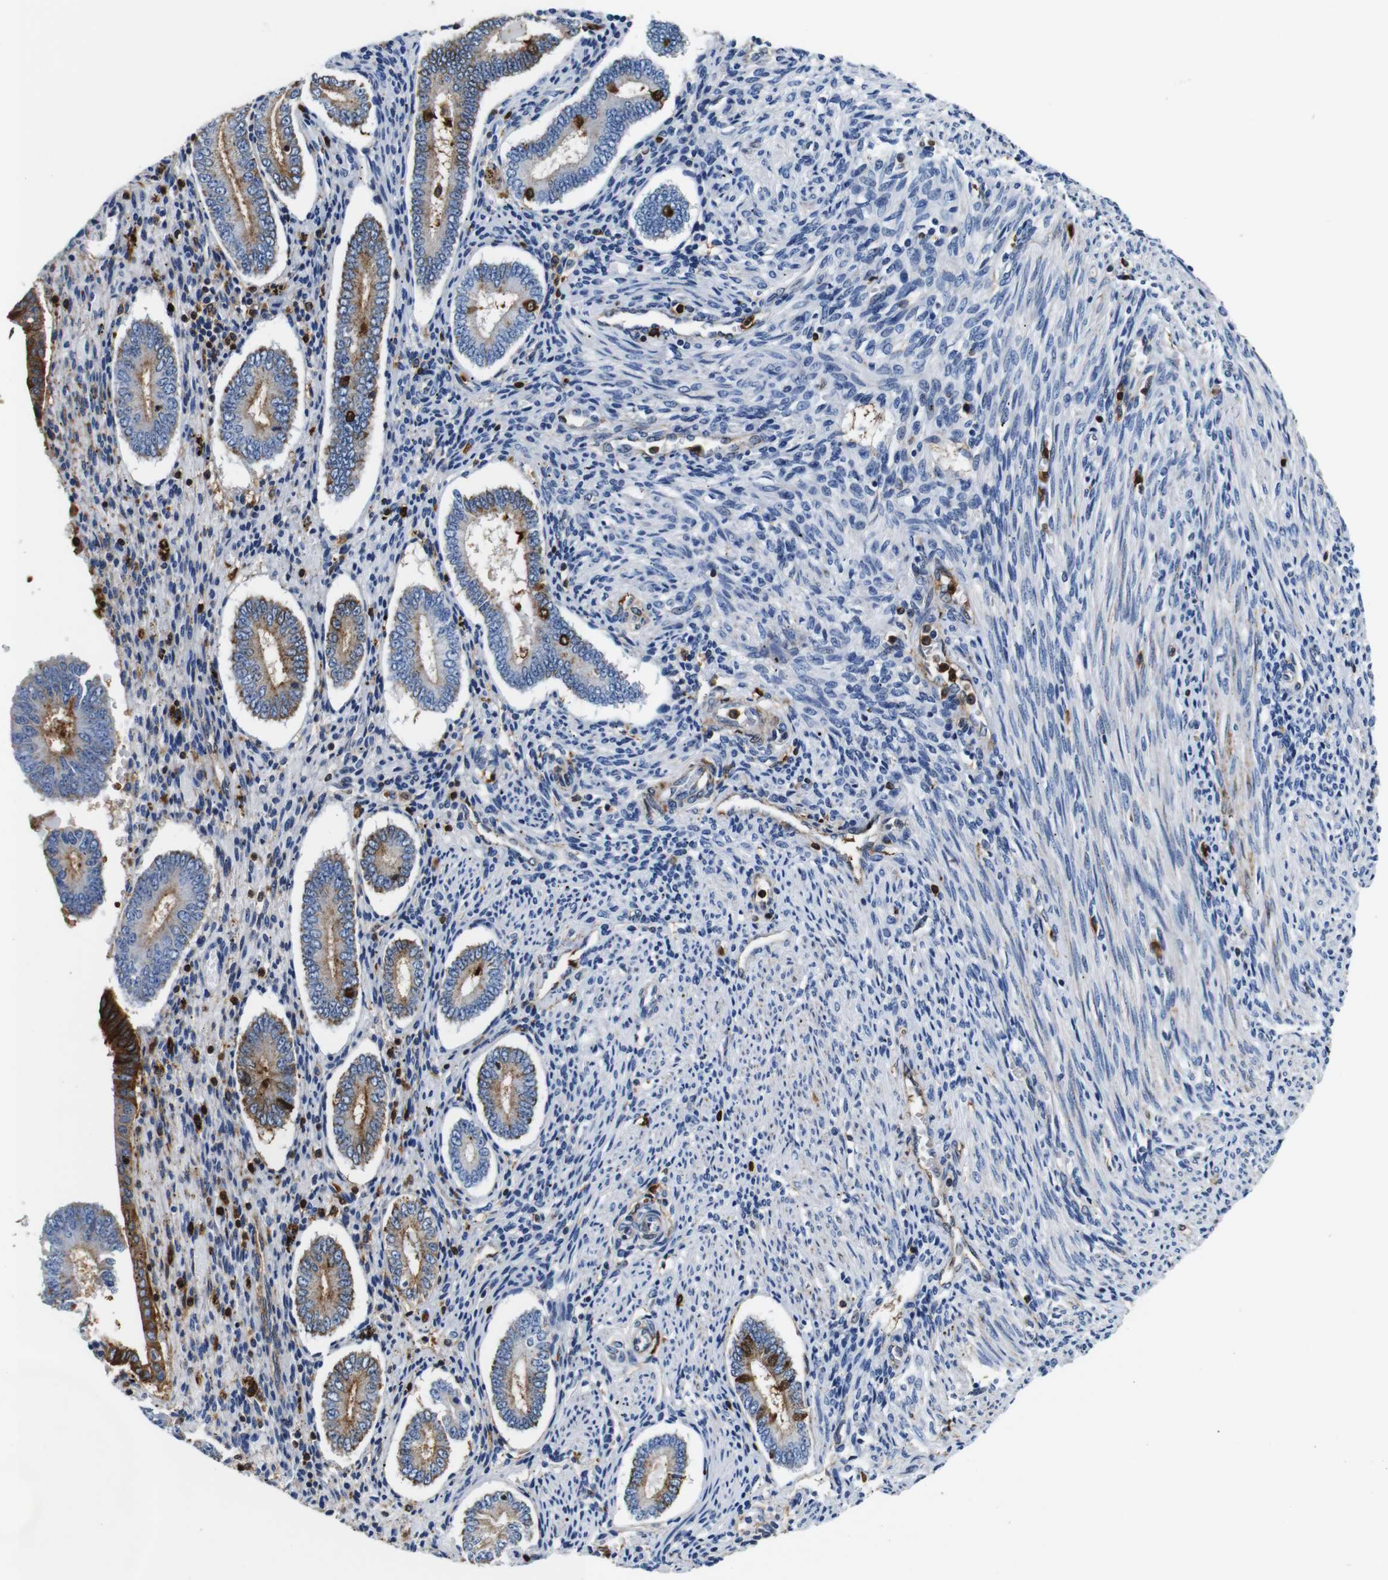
{"staining": {"intensity": "negative", "quantity": "none", "location": "none"}, "tissue": "endometrium", "cell_type": "Cells in endometrial stroma", "image_type": "normal", "snomed": [{"axis": "morphology", "description": "Normal tissue, NOS"}, {"axis": "topography", "description": "Endometrium"}], "caption": "This photomicrograph is of normal endometrium stained with immunohistochemistry (IHC) to label a protein in brown with the nuclei are counter-stained blue. There is no positivity in cells in endometrial stroma.", "gene": "ANXA1", "patient": {"sex": "female", "age": 42}}